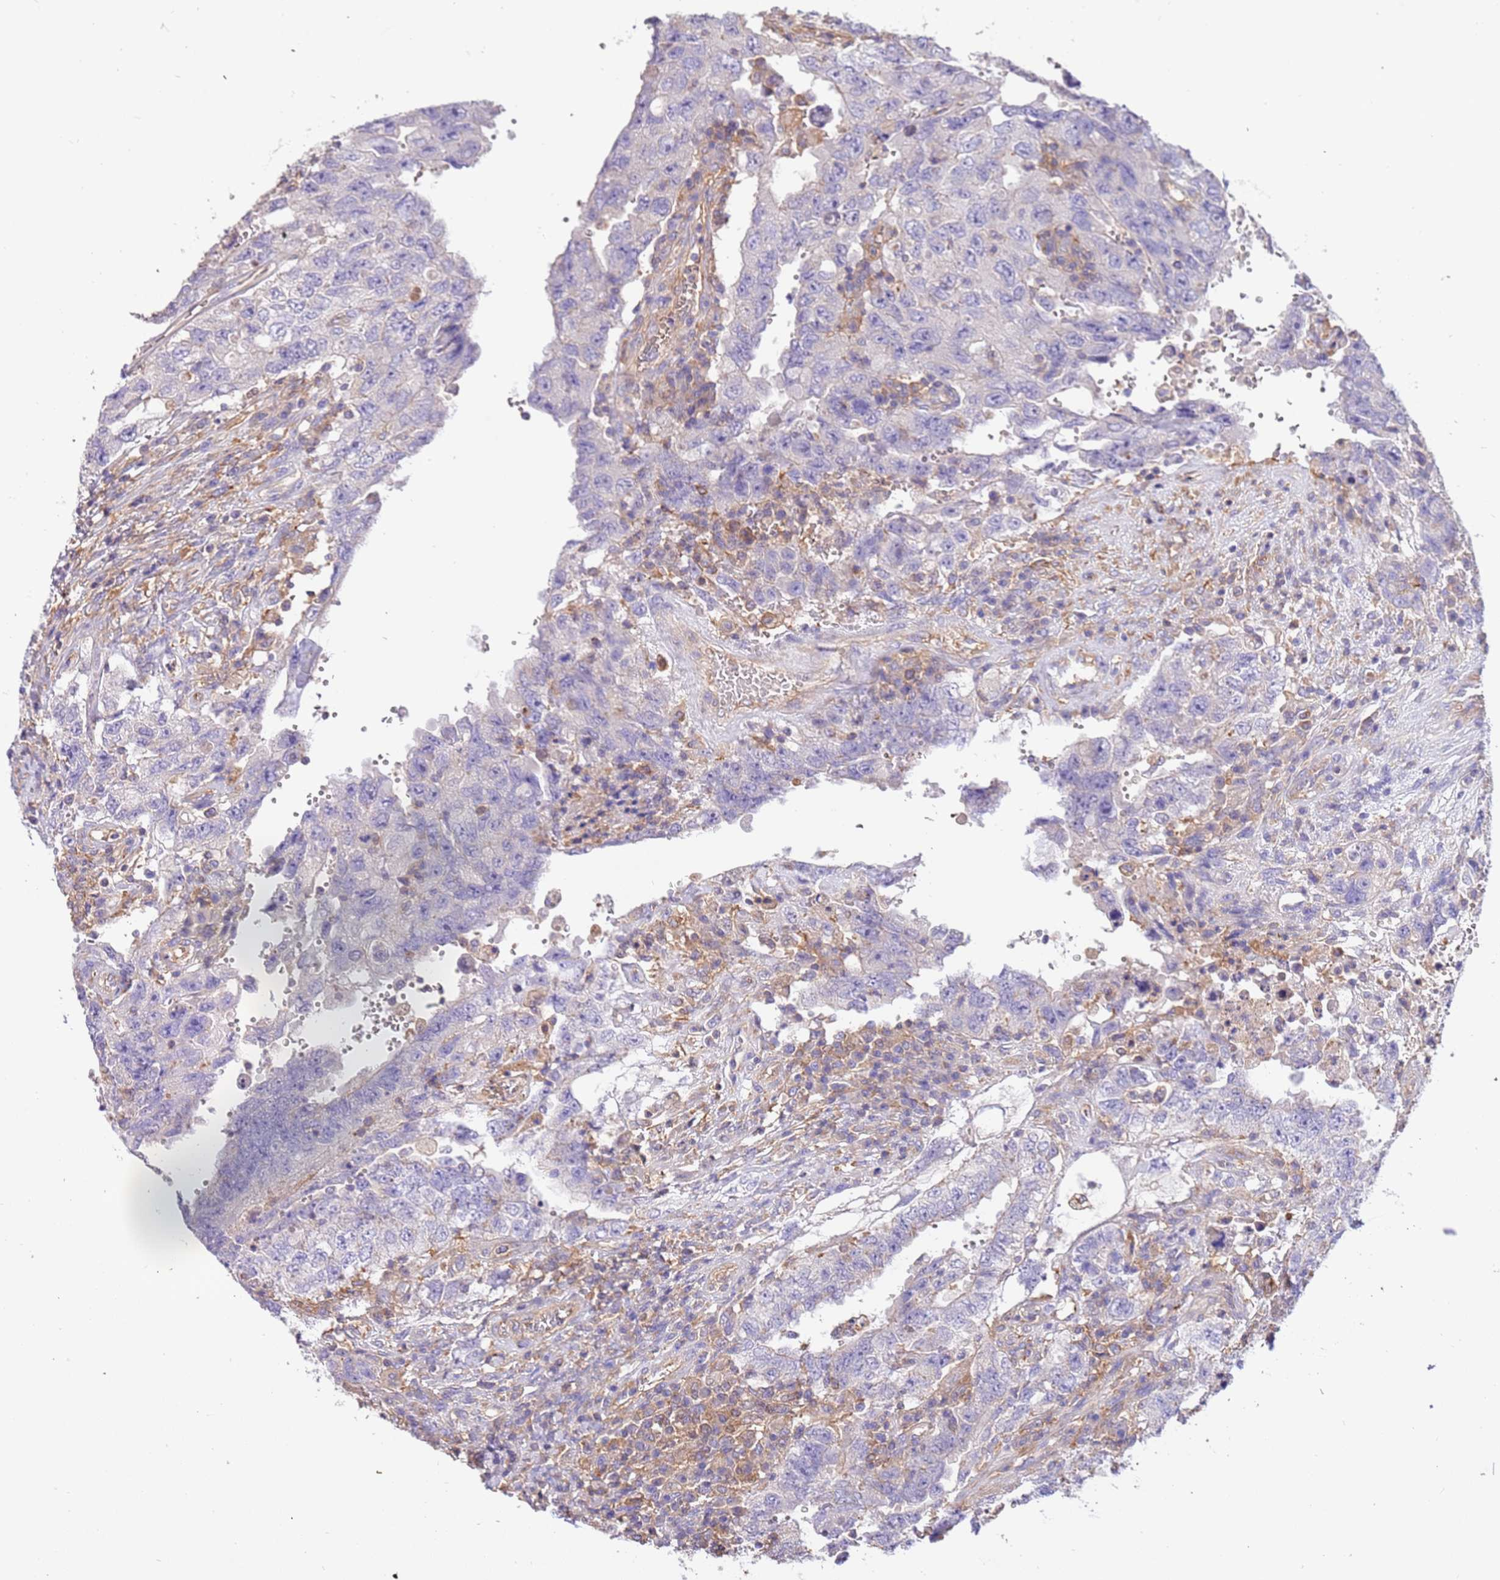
{"staining": {"intensity": "negative", "quantity": "none", "location": "none"}, "tissue": "testis cancer", "cell_type": "Tumor cells", "image_type": "cancer", "snomed": [{"axis": "morphology", "description": "Carcinoma, Embryonal, NOS"}, {"axis": "topography", "description": "Testis"}], "caption": "Tumor cells are negative for protein expression in human testis cancer.", "gene": "NAALADL1", "patient": {"sex": "male", "age": 26}}